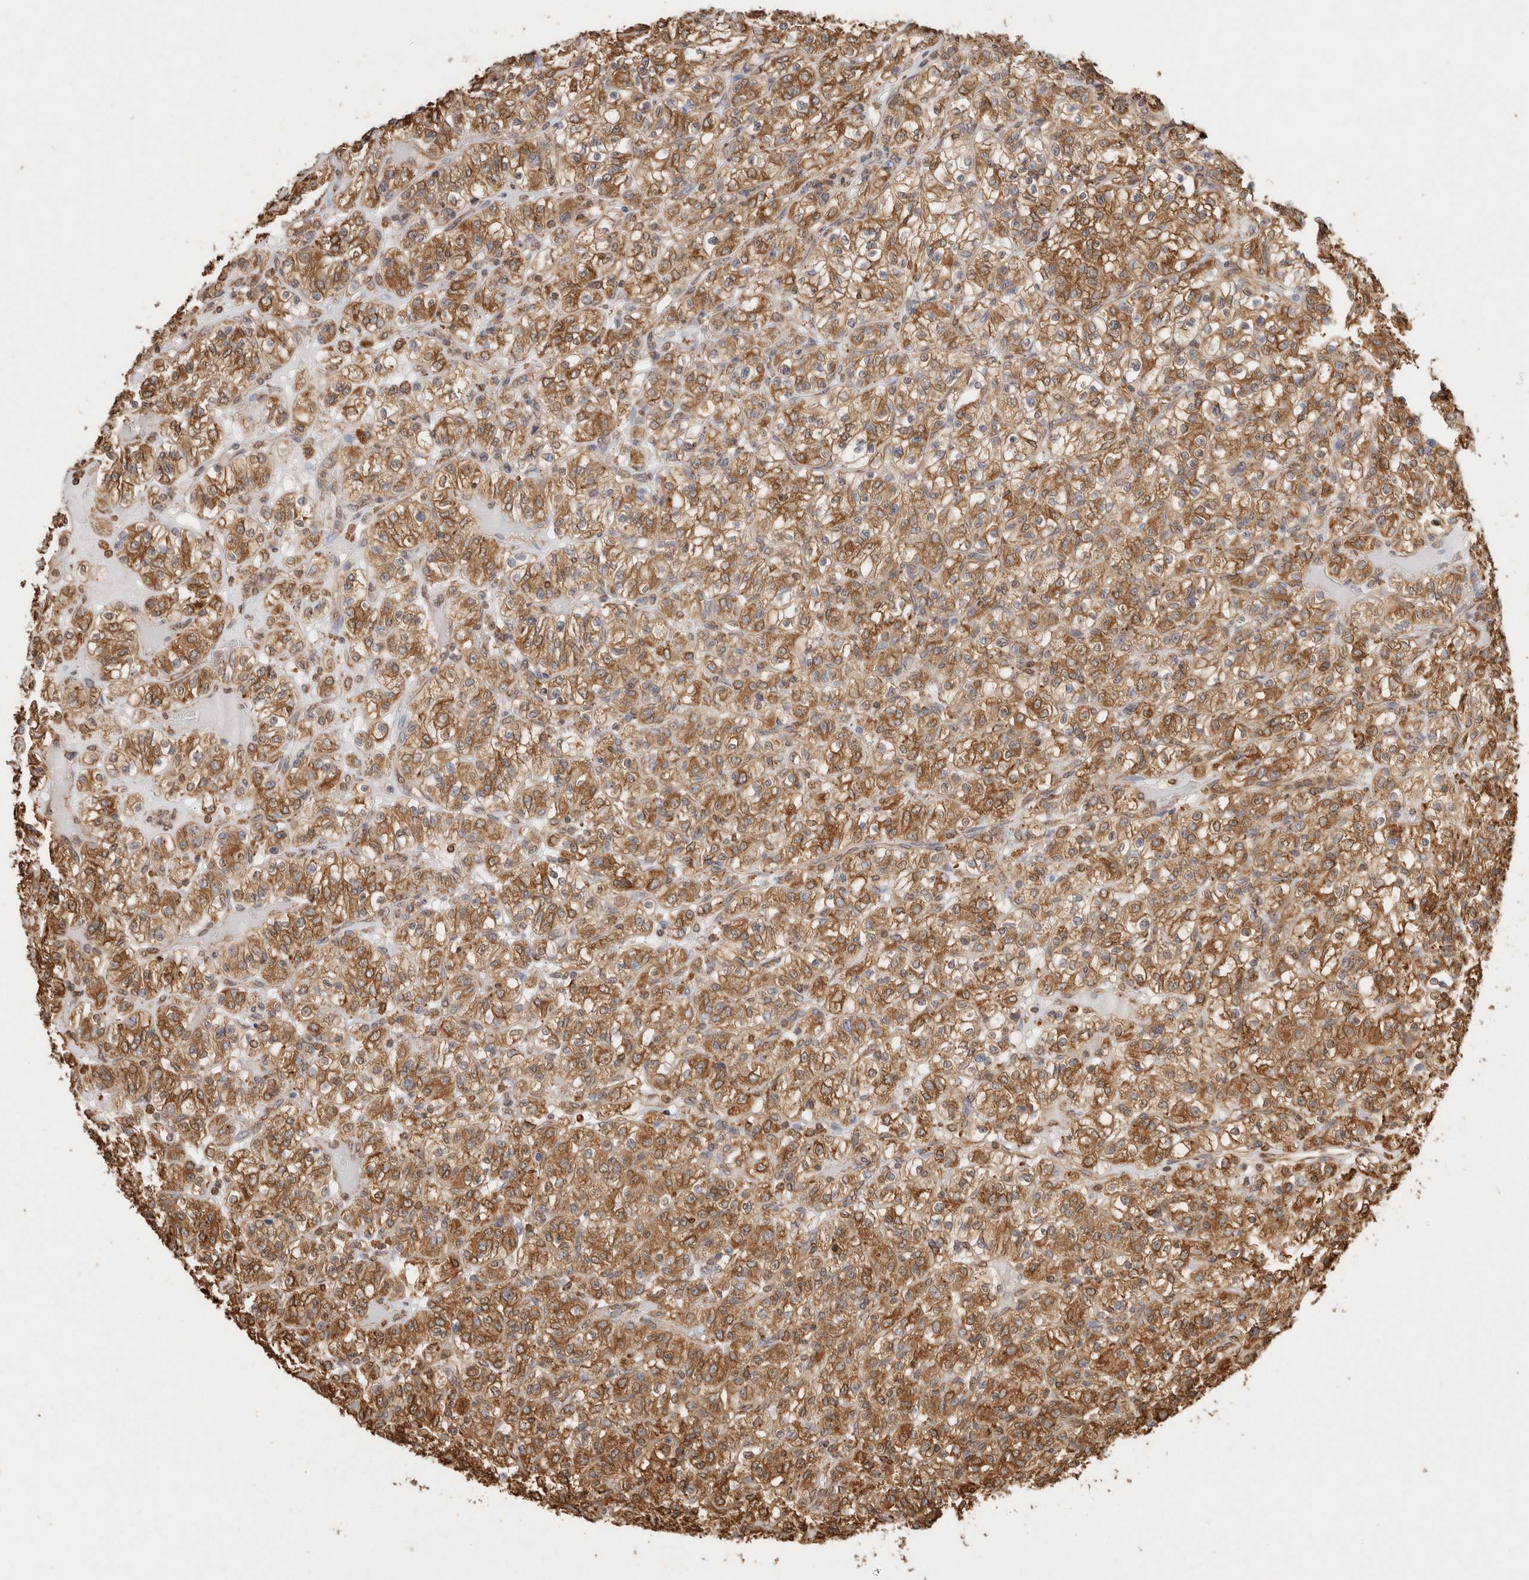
{"staining": {"intensity": "moderate", "quantity": ">75%", "location": "cytoplasmic/membranous"}, "tissue": "renal cancer", "cell_type": "Tumor cells", "image_type": "cancer", "snomed": [{"axis": "morphology", "description": "Normal tissue, NOS"}, {"axis": "morphology", "description": "Adenocarcinoma, NOS"}, {"axis": "topography", "description": "Kidney"}], "caption": "A high-resolution micrograph shows immunohistochemistry (IHC) staining of renal adenocarcinoma, which displays moderate cytoplasmic/membranous staining in about >75% of tumor cells.", "gene": "ERAP1", "patient": {"sex": "female", "age": 72}}